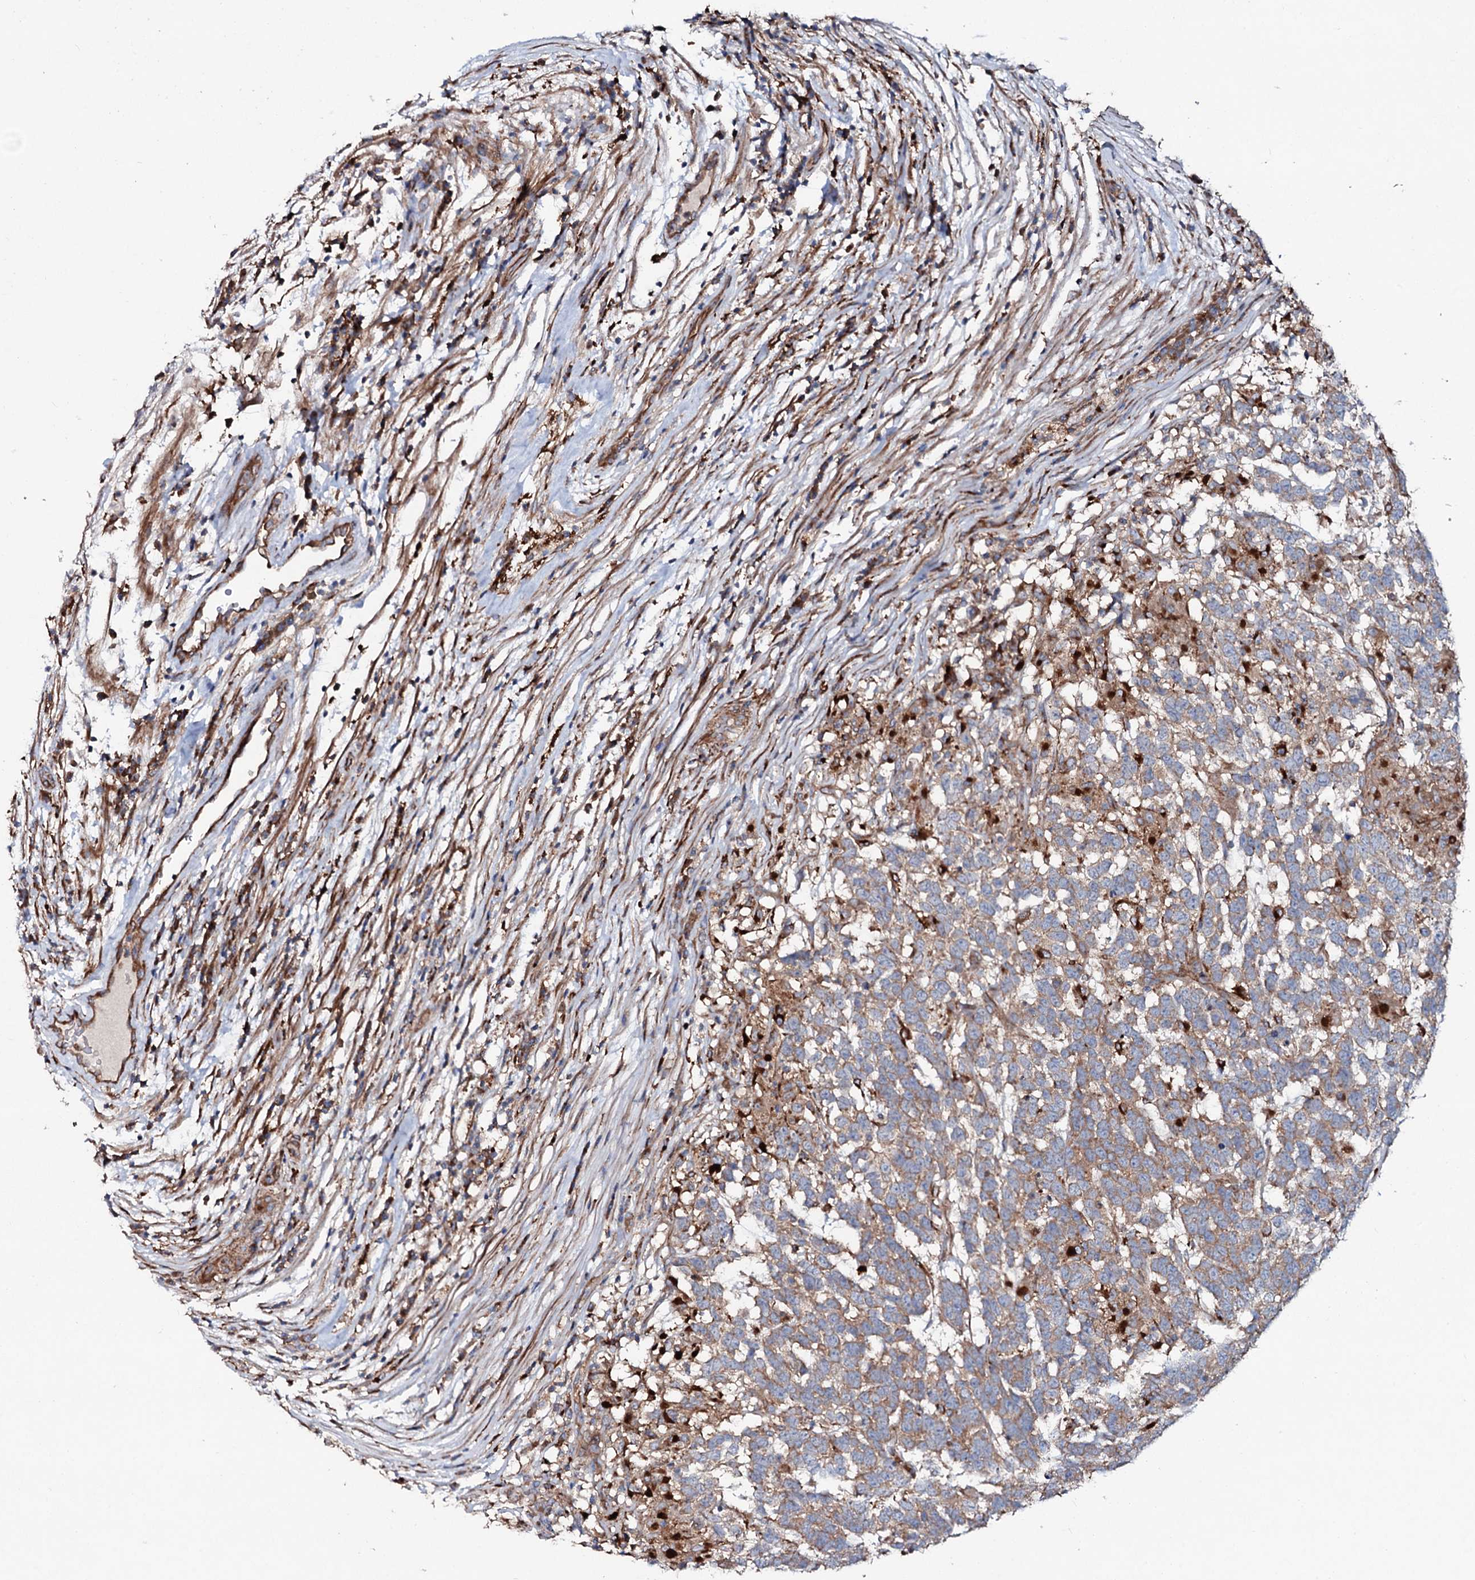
{"staining": {"intensity": "weak", "quantity": ">75%", "location": "cytoplasmic/membranous"}, "tissue": "testis cancer", "cell_type": "Tumor cells", "image_type": "cancer", "snomed": [{"axis": "morphology", "description": "Carcinoma, Embryonal, NOS"}, {"axis": "topography", "description": "Testis"}], "caption": "Testis cancer (embryonal carcinoma) was stained to show a protein in brown. There is low levels of weak cytoplasmic/membranous positivity in approximately >75% of tumor cells.", "gene": "P2RX4", "patient": {"sex": "male", "age": 26}}